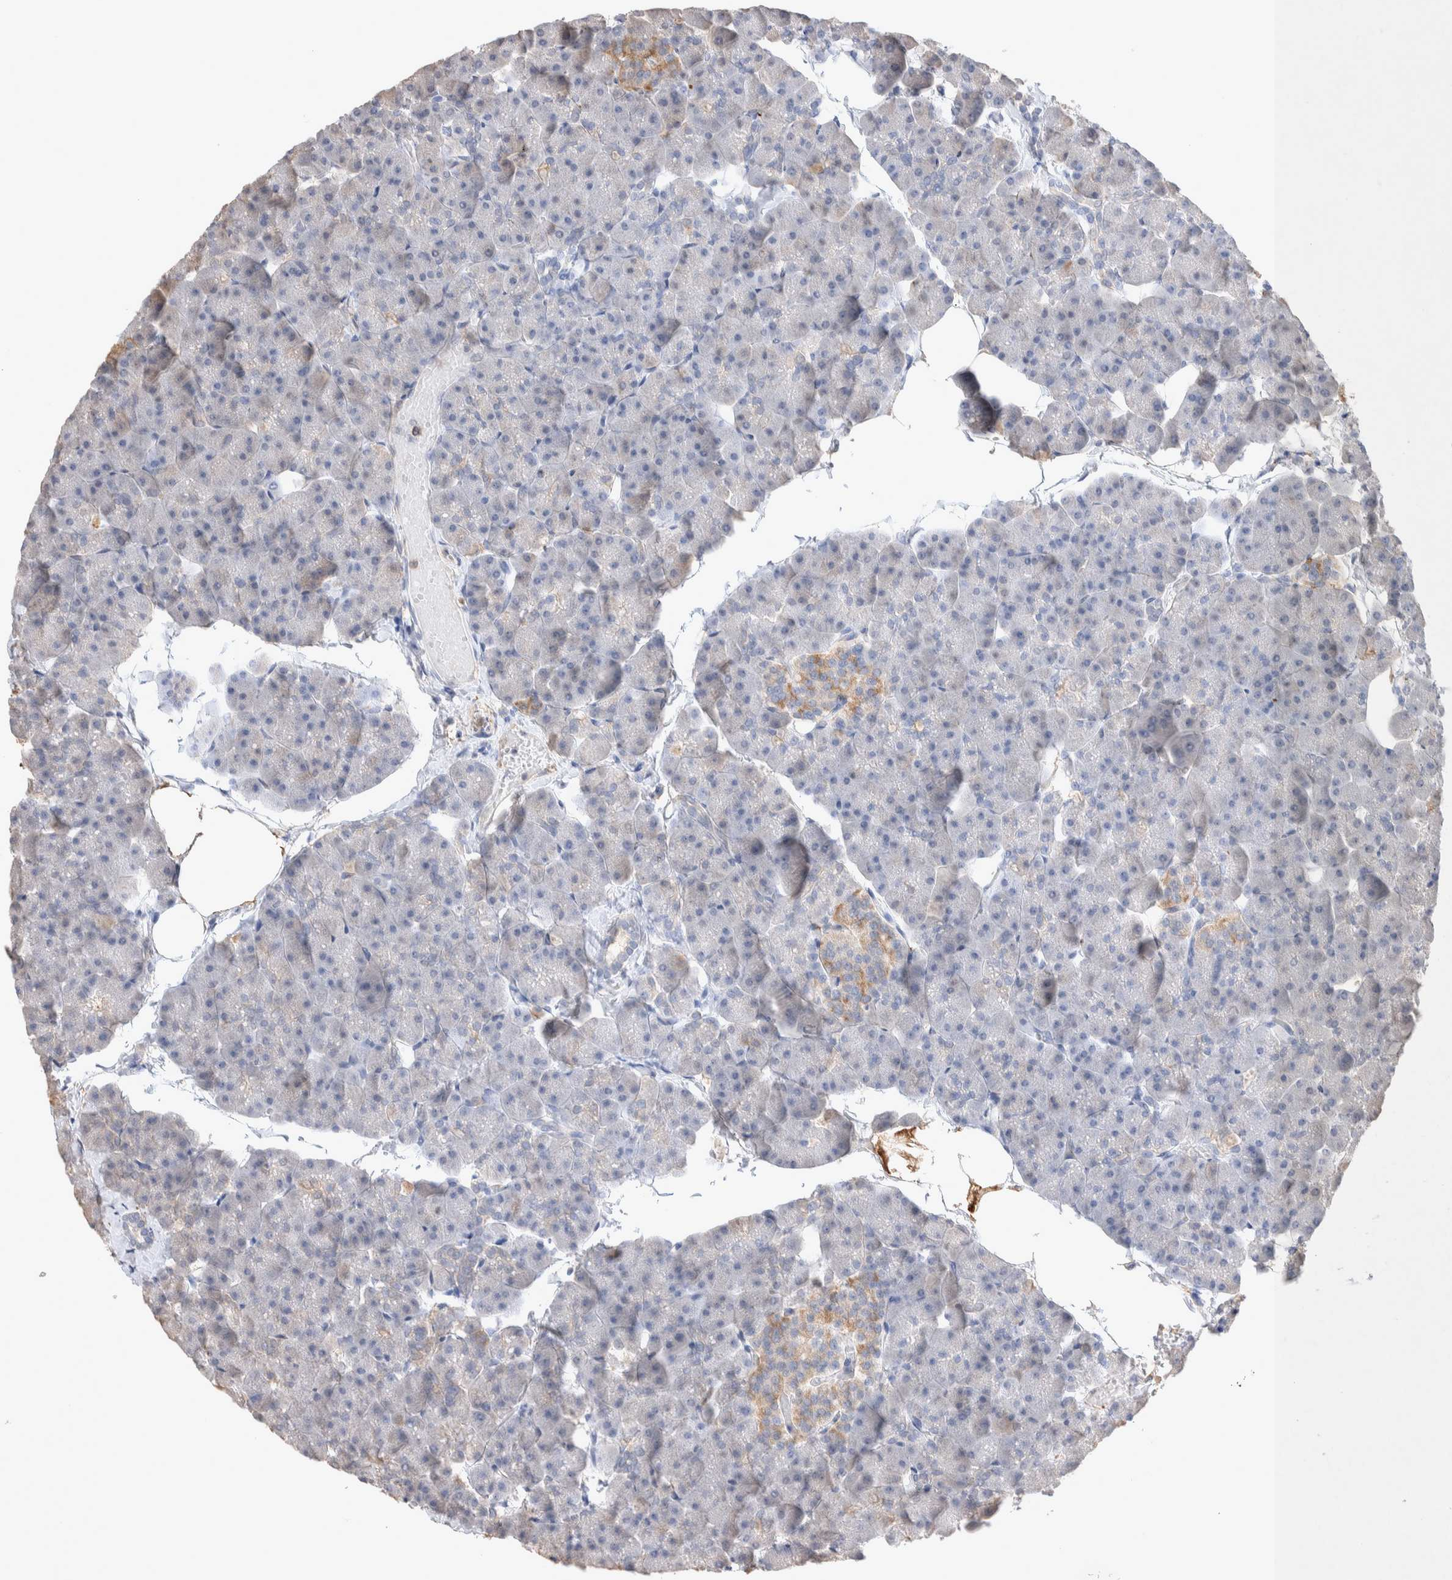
{"staining": {"intensity": "negative", "quantity": "none", "location": "none"}, "tissue": "pancreas", "cell_type": "Exocrine glandular cells", "image_type": "normal", "snomed": [{"axis": "morphology", "description": "Normal tissue, NOS"}, {"axis": "topography", "description": "Pancreas"}], "caption": "IHC photomicrograph of normal human pancreas stained for a protein (brown), which shows no positivity in exocrine glandular cells.", "gene": "FFAR2", "patient": {"sex": "male", "age": 35}}